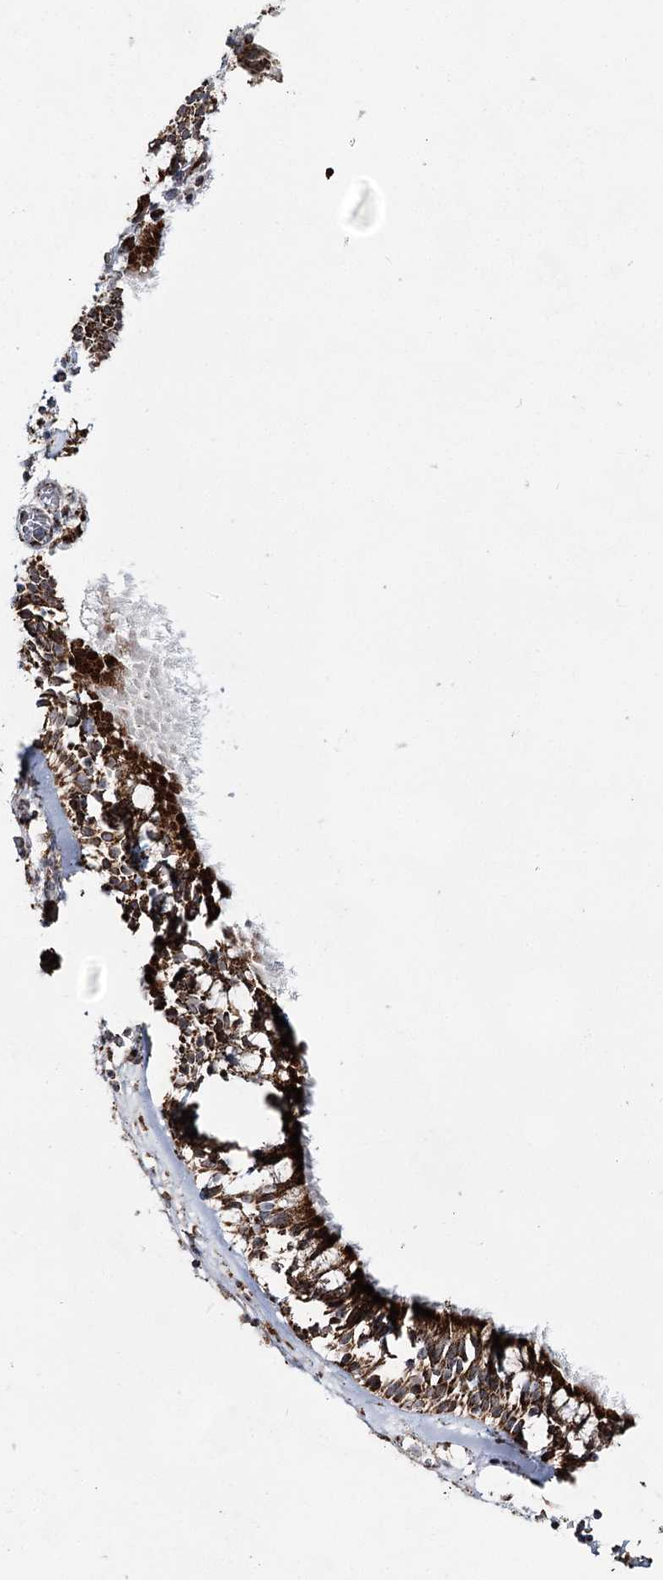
{"staining": {"intensity": "strong", "quantity": ">75%", "location": "cytoplasmic/membranous"}, "tissue": "nasopharynx", "cell_type": "Respiratory epithelial cells", "image_type": "normal", "snomed": [{"axis": "morphology", "description": "Normal tissue, NOS"}, {"axis": "morphology", "description": "Inflammation, NOS"}, {"axis": "topography", "description": "Nasopharynx"}], "caption": "Protein staining demonstrates strong cytoplasmic/membranous staining in about >75% of respiratory epithelial cells in unremarkable nasopharynx. Nuclei are stained in blue.", "gene": "CWF19L1", "patient": {"sex": "male", "age": 70}}